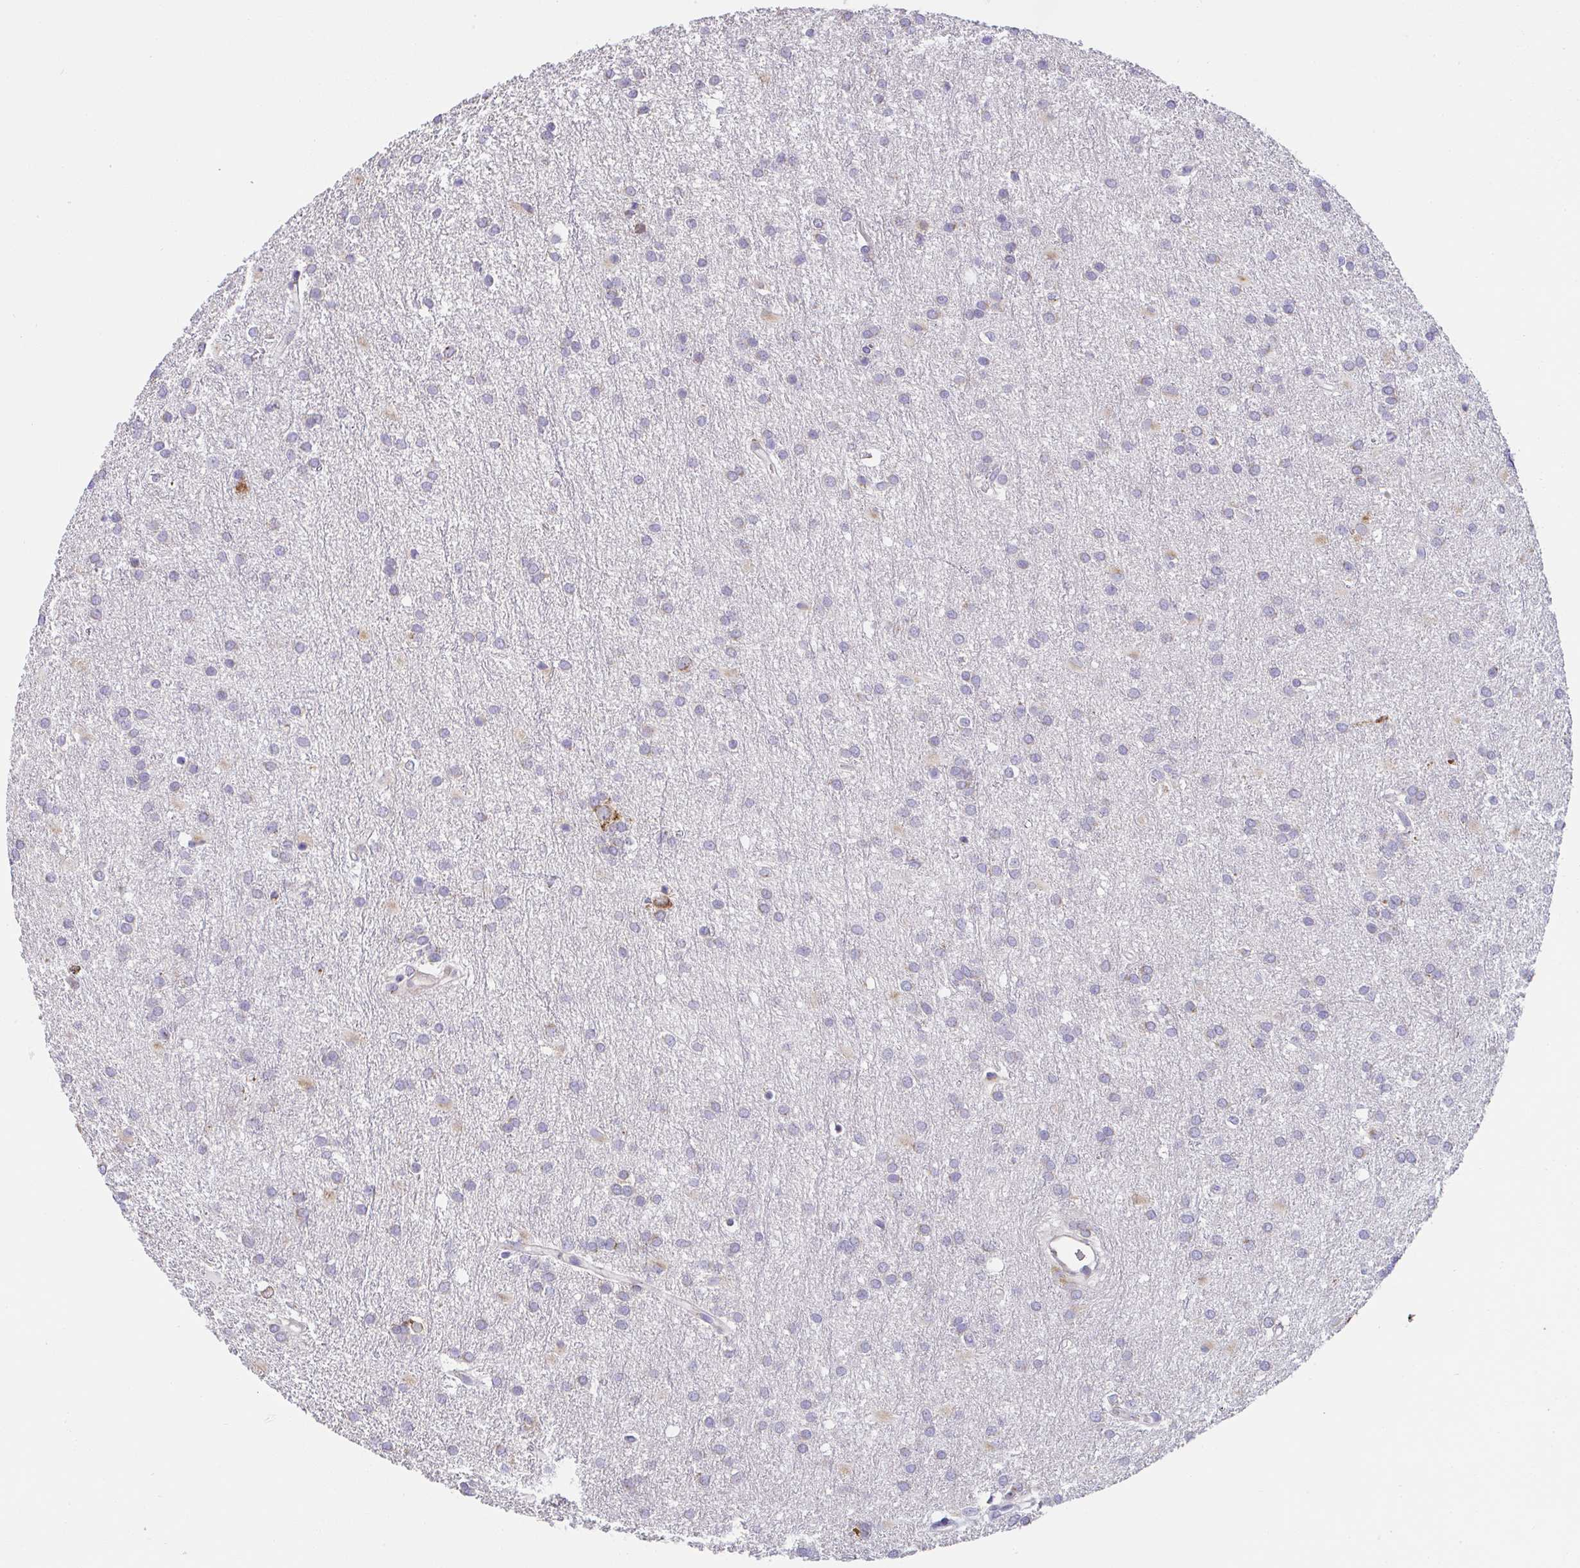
{"staining": {"intensity": "negative", "quantity": "none", "location": "none"}, "tissue": "glioma", "cell_type": "Tumor cells", "image_type": "cancer", "snomed": [{"axis": "morphology", "description": "Glioma, malignant, Low grade"}, {"axis": "topography", "description": "Brain"}], "caption": "This is an immunohistochemistry image of glioma. There is no expression in tumor cells.", "gene": "MIA3", "patient": {"sex": "female", "age": 32}}